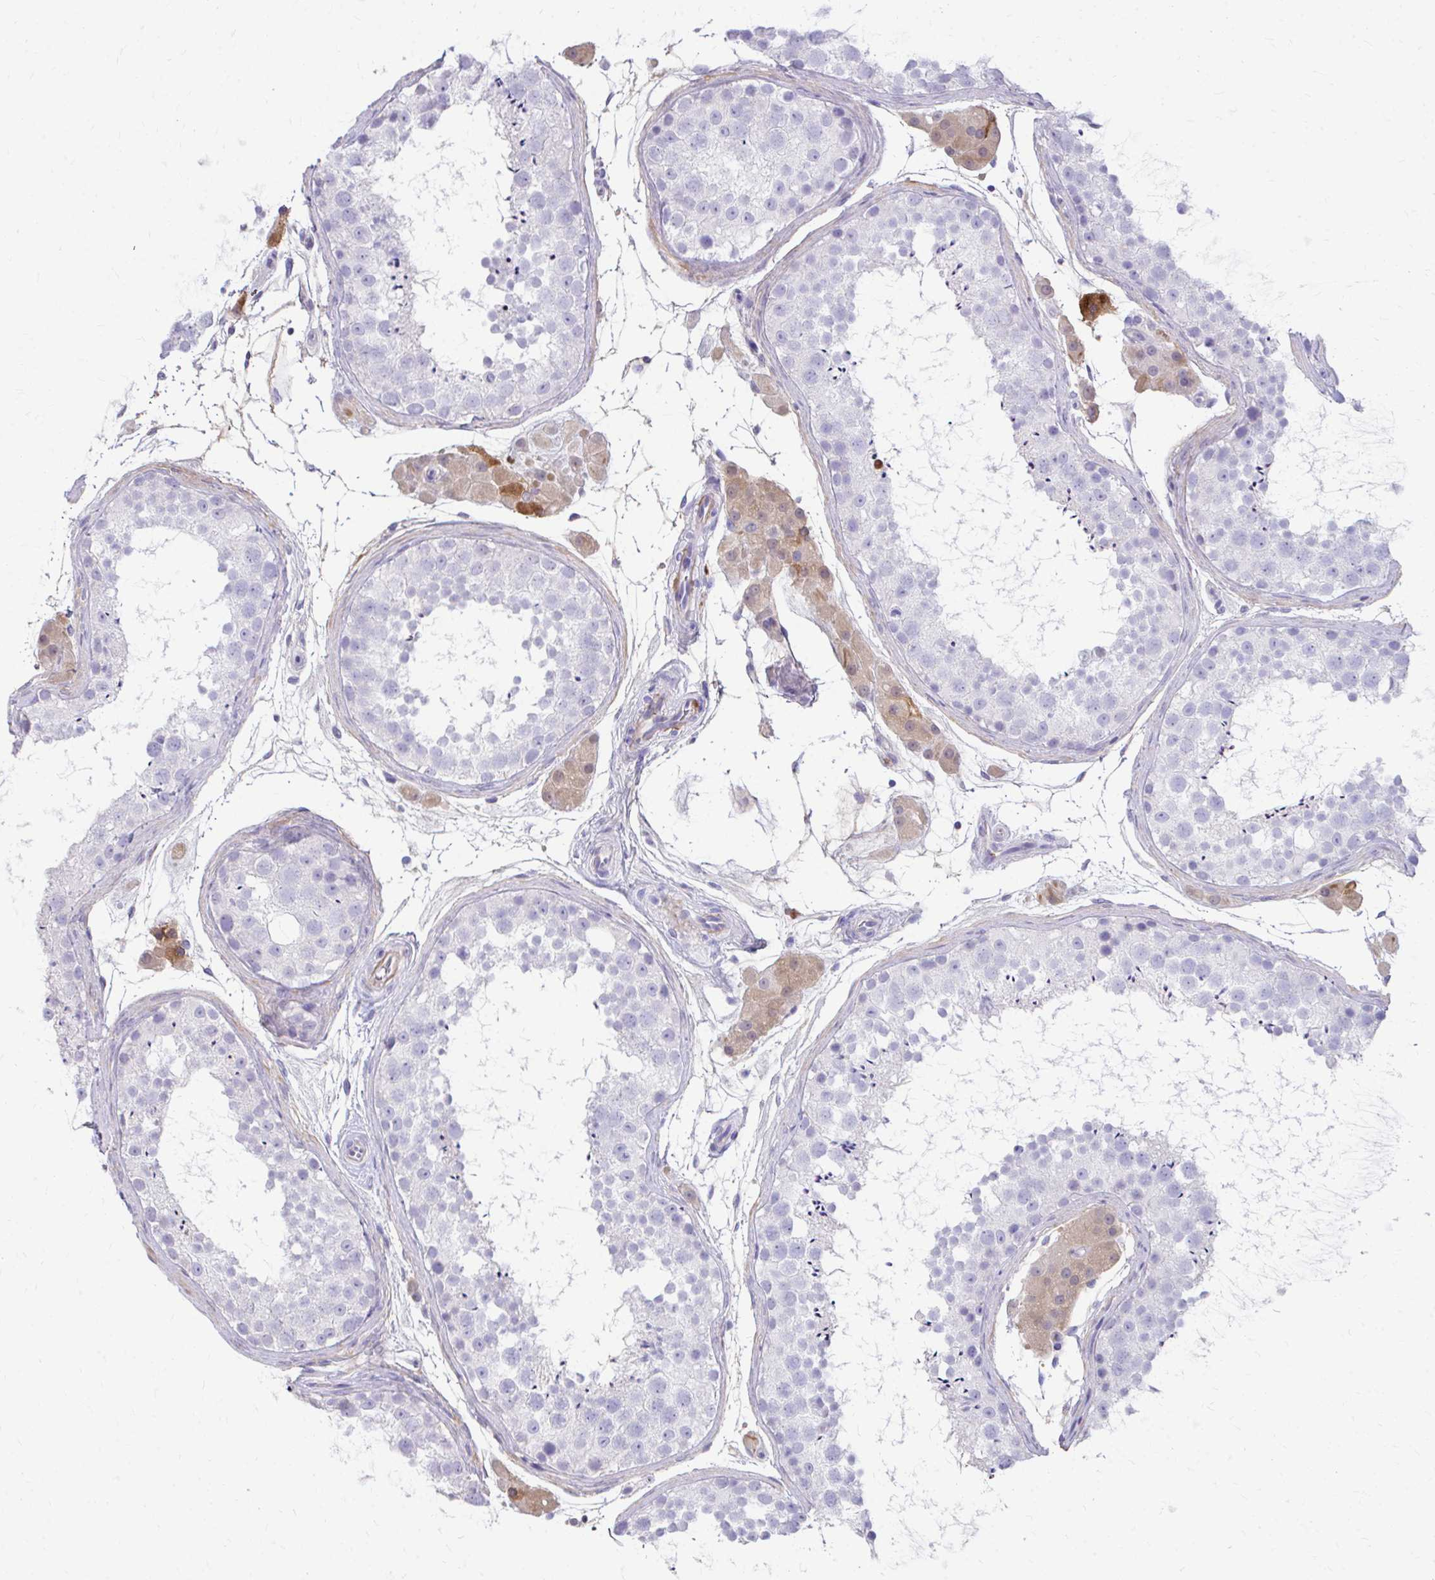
{"staining": {"intensity": "negative", "quantity": "none", "location": "none"}, "tissue": "testis", "cell_type": "Cells in seminiferous ducts", "image_type": "normal", "snomed": [{"axis": "morphology", "description": "Normal tissue, NOS"}, {"axis": "topography", "description": "Testis"}], "caption": "Immunohistochemistry photomicrograph of unremarkable testis: testis stained with DAB (3,3'-diaminobenzidine) shows no significant protein expression in cells in seminiferous ducts.", "gene": "CFH", "patient": {"sex": "male", "age": 41}}